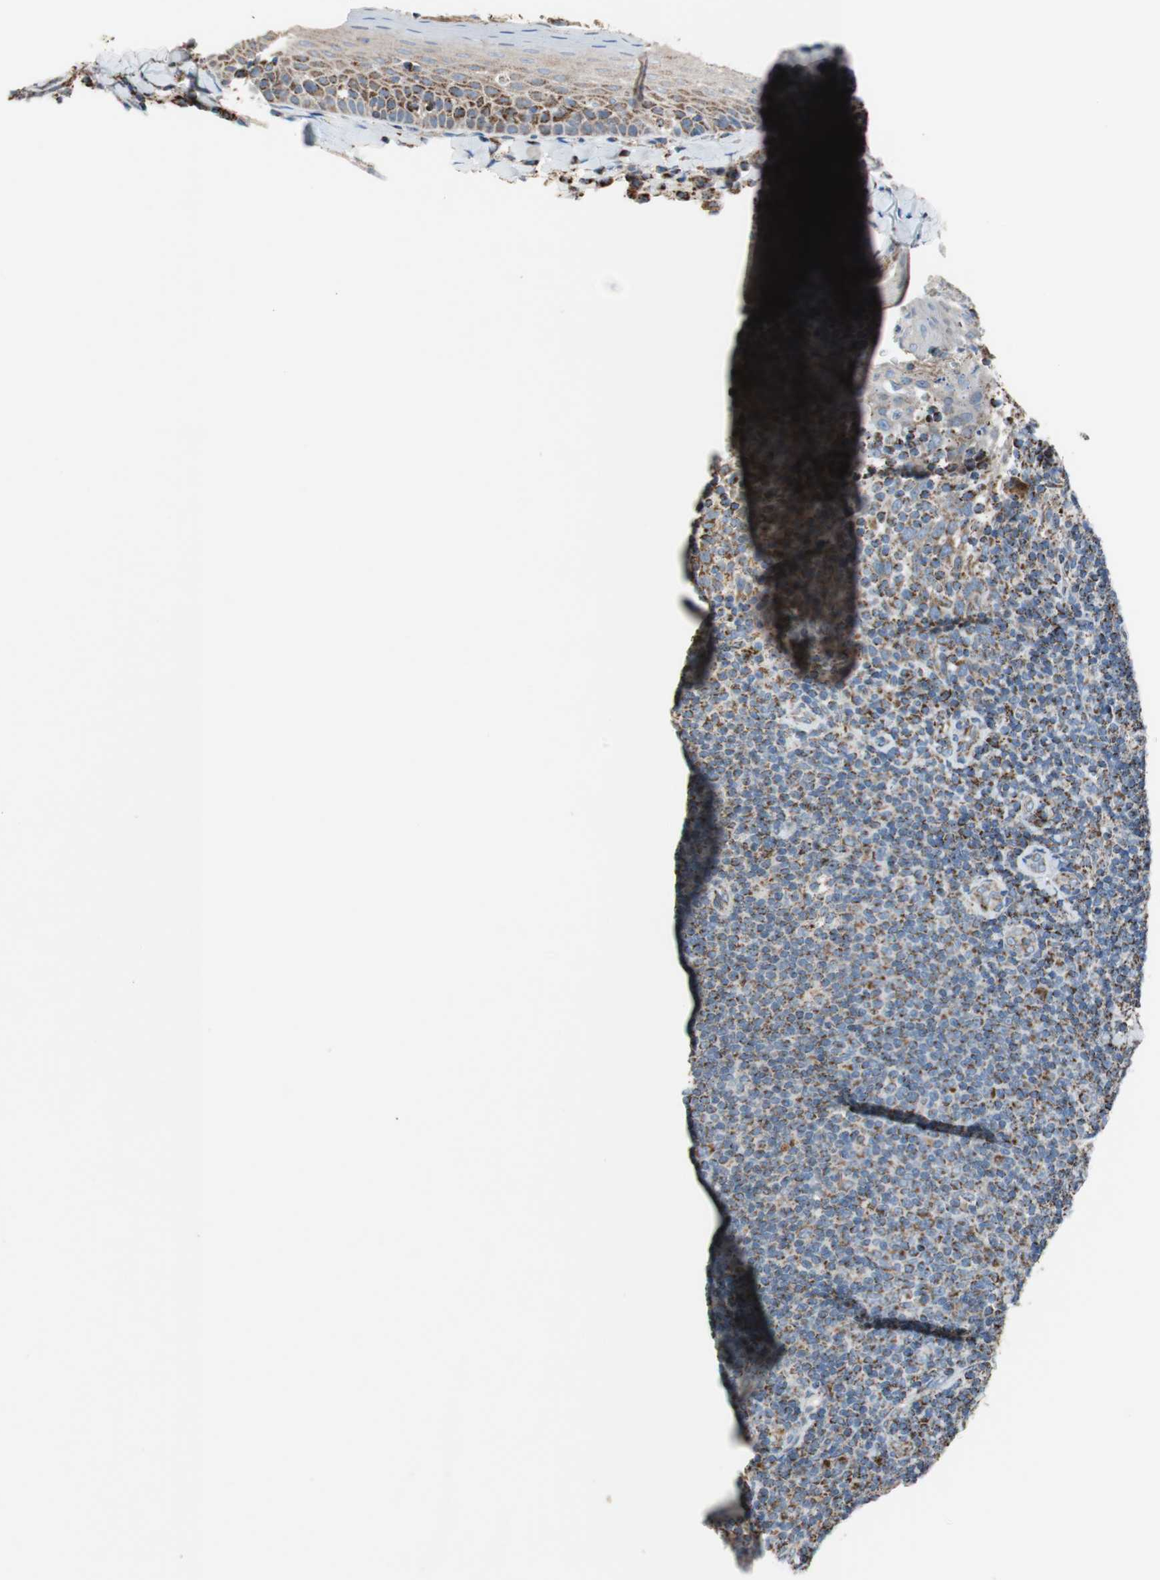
{"staining": {"intensity": "strong", "quantity": "25%-75%", "location": "cytoplasmic/membranous"}, "tissue": "tonsil", "cell_type": "Germinal center cells", "image_type": "normal", "snomed": [{"axis": "morphology", "description": "Normal tissue, NOS"}, {"axis": "topography", "description": "Tonsil"}], "caption": "Protein expression analysis of benign tonsil shows strong cytoplasmic/membranous positivity in approximately 25%-75% of germinal center cells.", "gene": "PCSK4", "patient": {"sex": "male", "age": 17}}